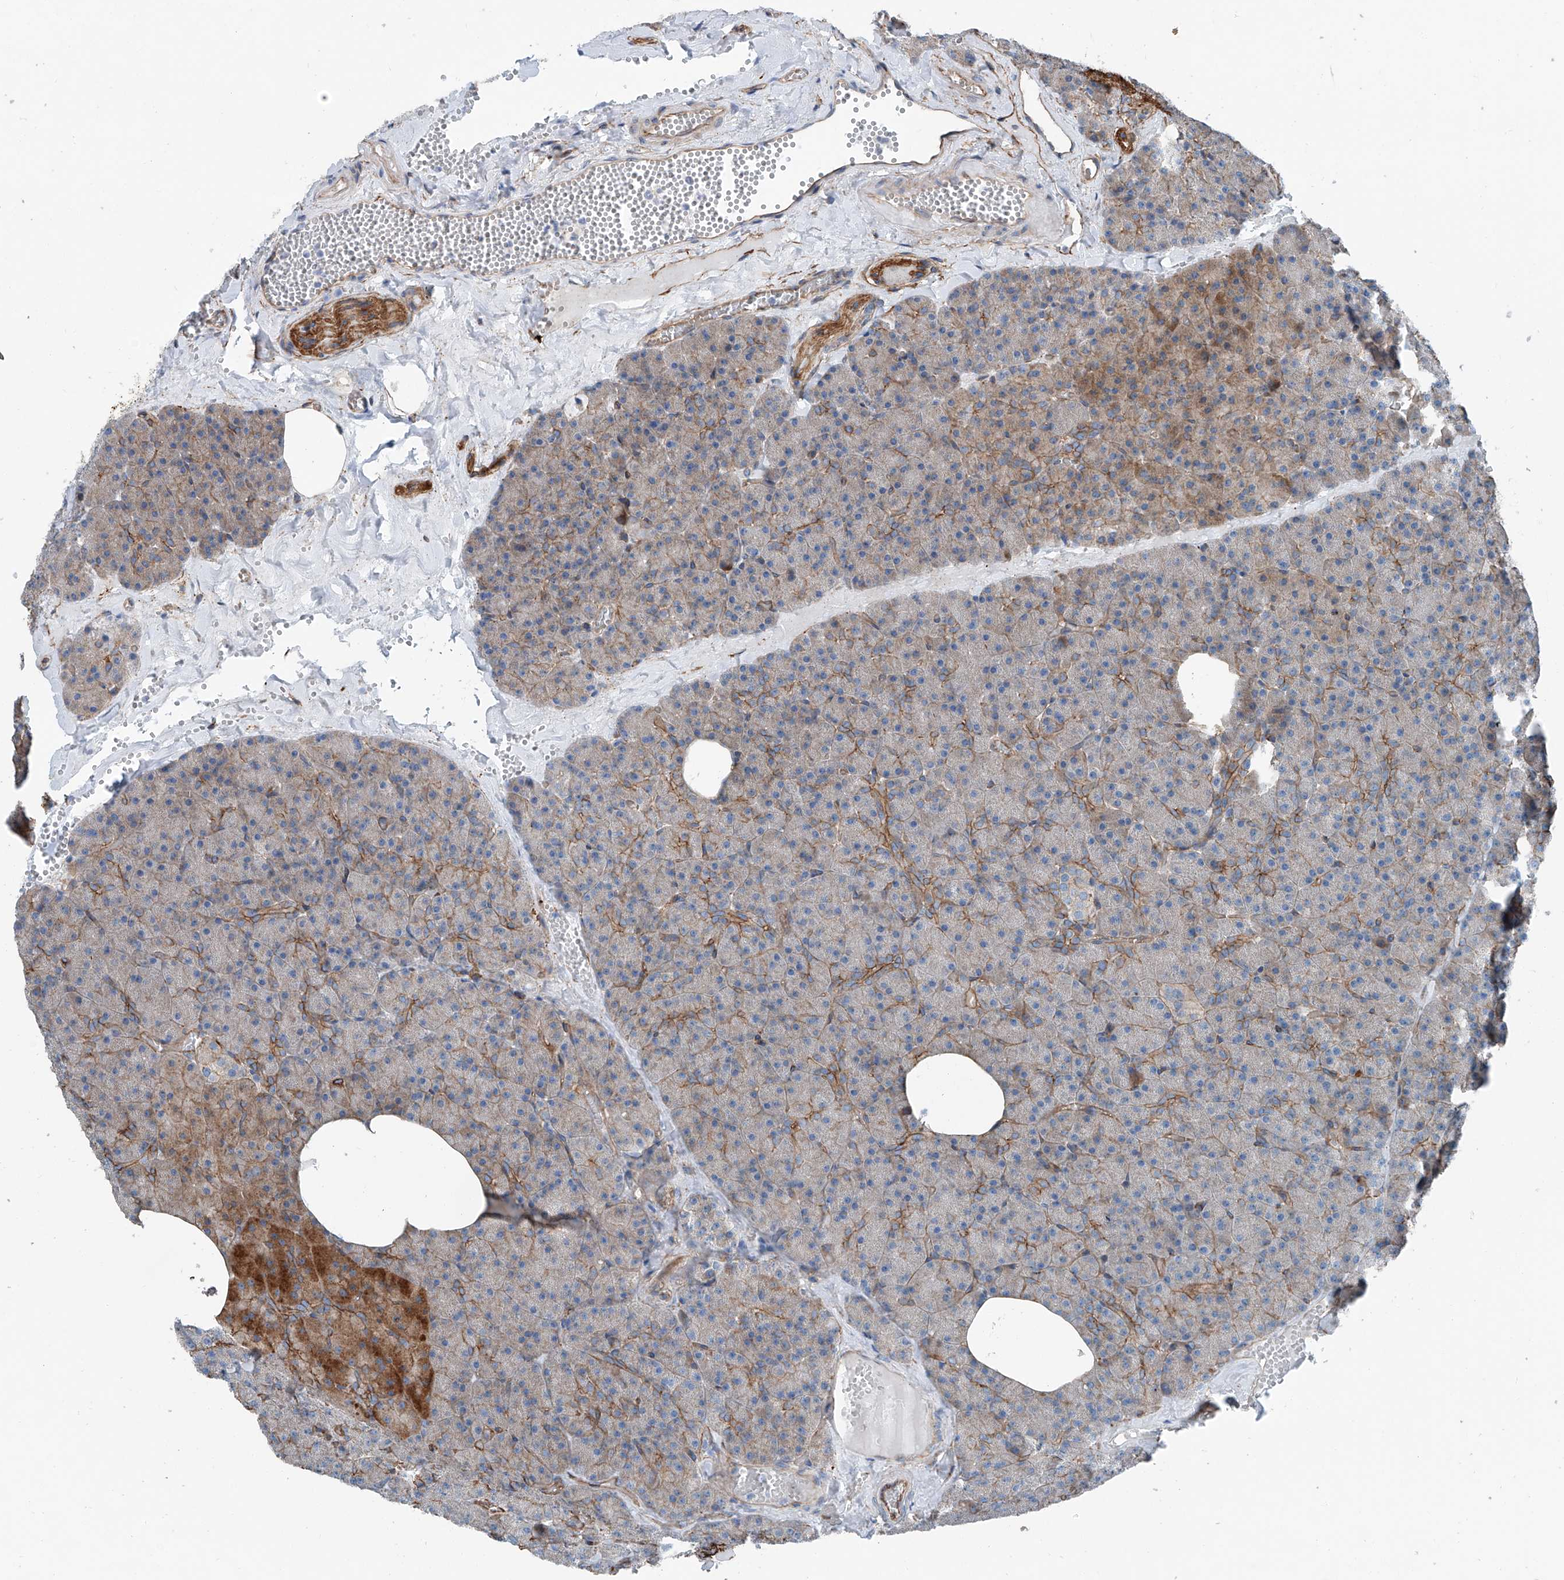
{"staining": {"intensity": "moderate", "quantity": "25%-75%", "location": "cytoplasmic/membranous"}, "tissue": "pancreas", "cell_type": "Exocrine glandular cells", "image_type": "normal", "snomed": [{"axis": "morphology", "description": "Normal tissue, NOS"}, {"axis": "morphology", "description": "Carcinoid, malignant, NOS"}, {"axis": "topography", "description": "Pancreas"}], "caption": "This image displays IHC staining of normal pancreas, with medium moderate cytoplasmic/membranous positivity in approximately 25%-75% of exocrine glandular cells.", "gene": "THEMIS2", "patient": {"sex": "female", "age": 35}}